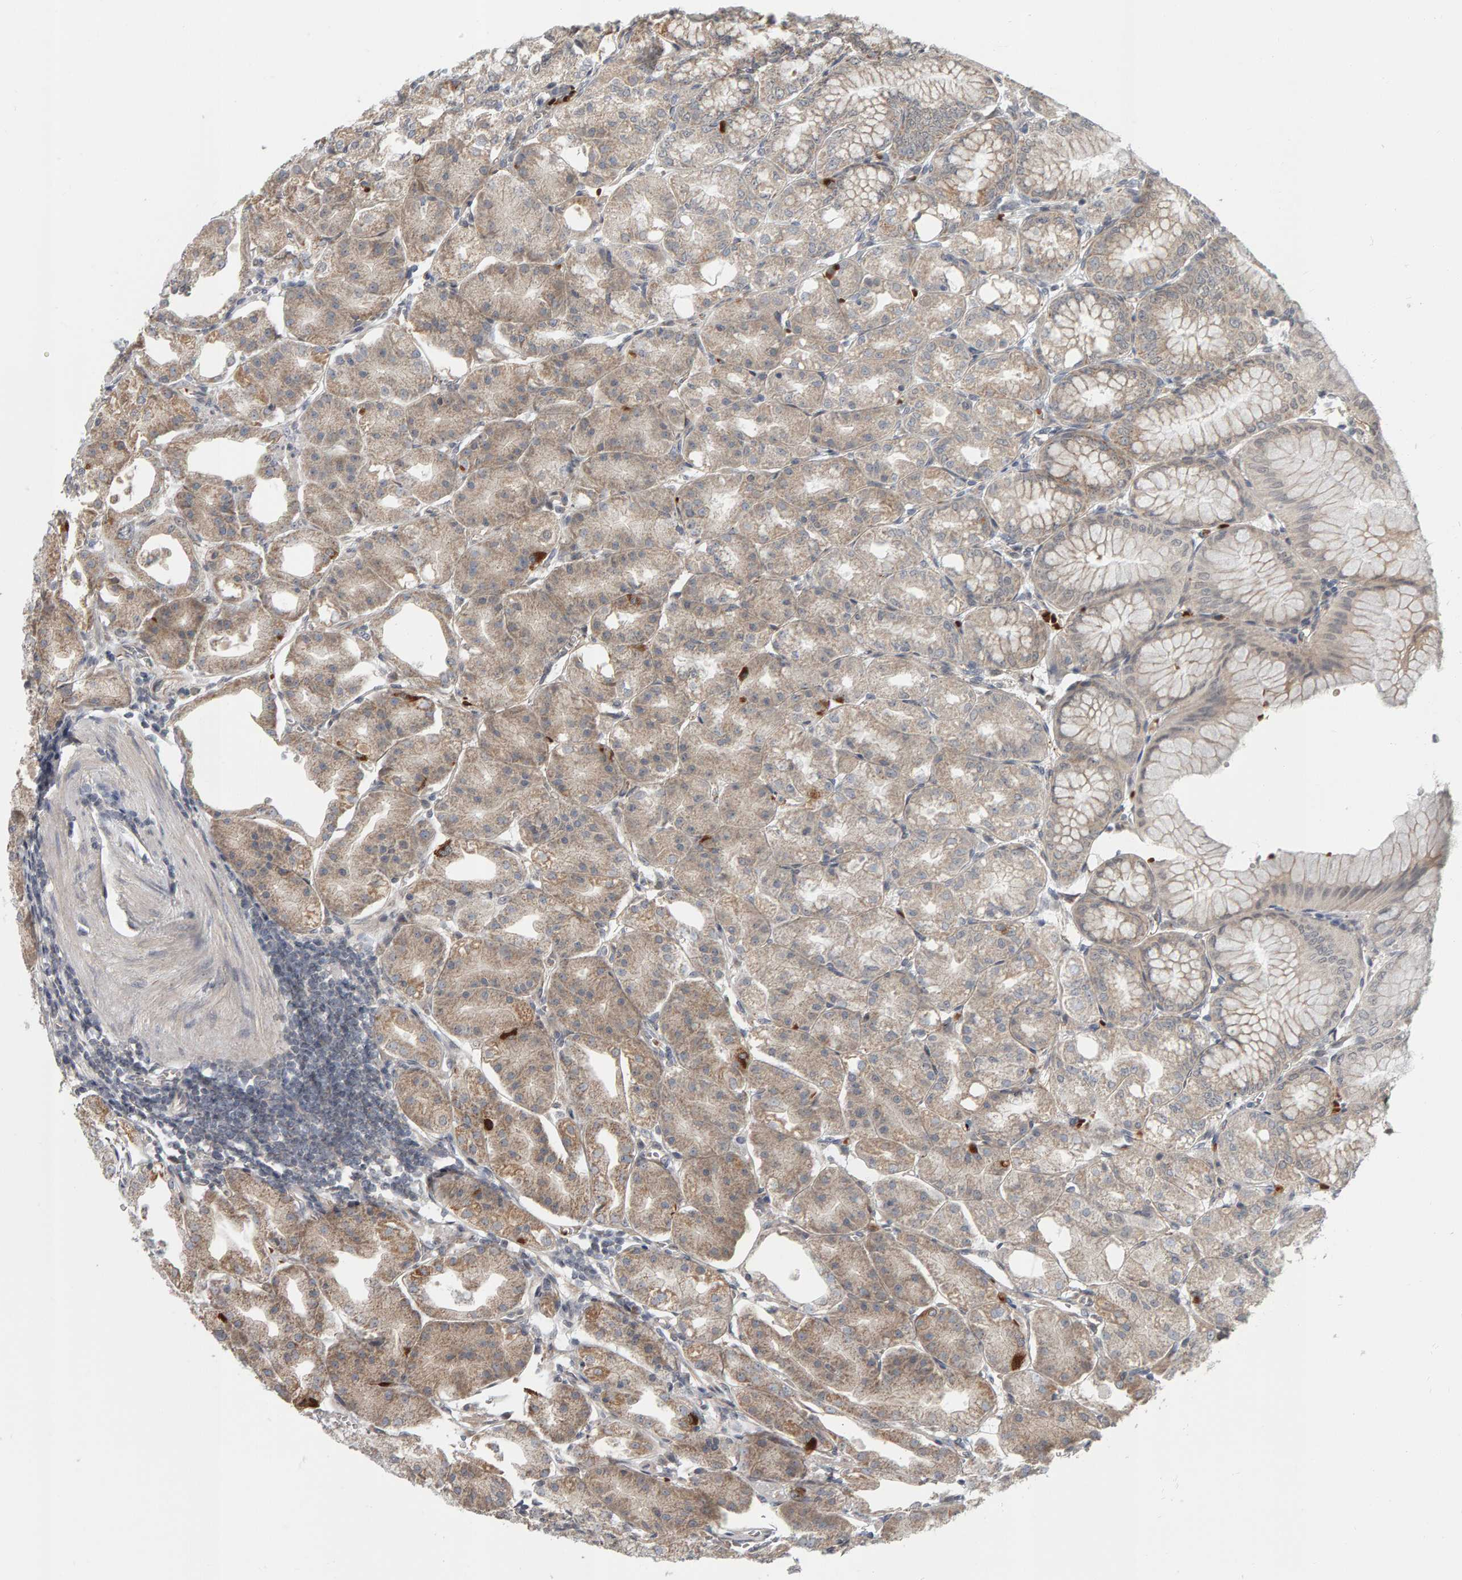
{"staining": {"intensity": "moderate", "quantity": ">75%", "location": "cytoplasmic/membranous"}, "tissue": "stomach", "cell_type": "Glandular cells", "image_type": "normal", "snomed": [{"axis": "morphology", "description": "Normal tissue, NOS"}, {"axis": "topography", "description": "Stomach, lower"}], "caption": "A medium amount of moderate cytoplasmic/membranous positivity is seen in about >75% of glandular cells in benign stomach.", "gene": "DAP3", "patient": {"sex": "male", "age": 71}}